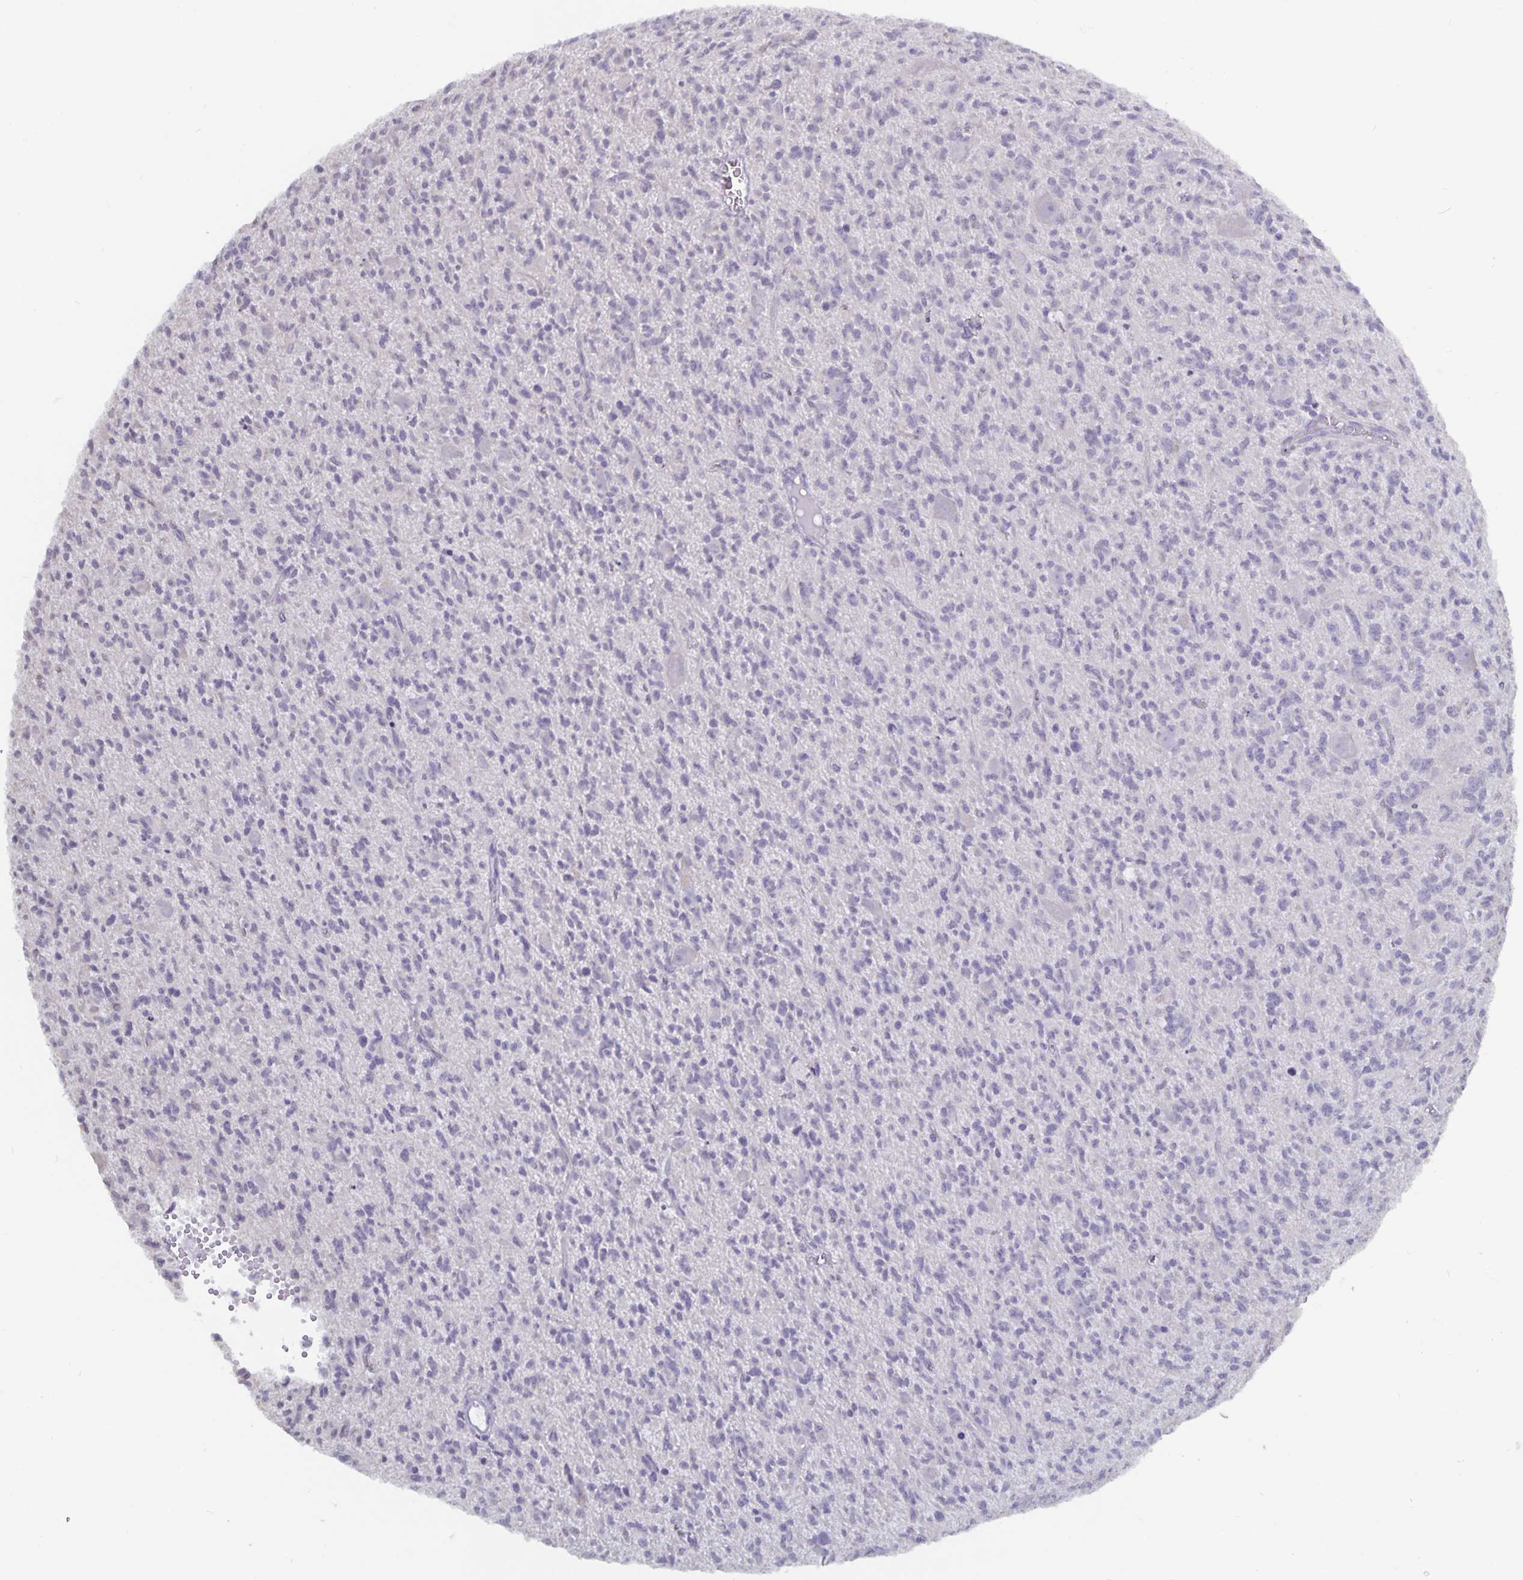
{"staining": {"intensity": "negative", "quantity": "none", "location": "none"}, "tissue": "glioma", "cell_type": "Tumor cells", "image_type": "cancer", "snomed": [{"axis": "morphology", "description": "Glioma, malignant, Low grade"}, {"axis": "topography", "description": "Brain"}], "caption": "IHC histopathology image of malignant low-grade glioma stained for a protein (brown), which reveals no staining in tumor cells.", "gene": "PLCB3", "patient": {"sex": "male", "age": 64}}